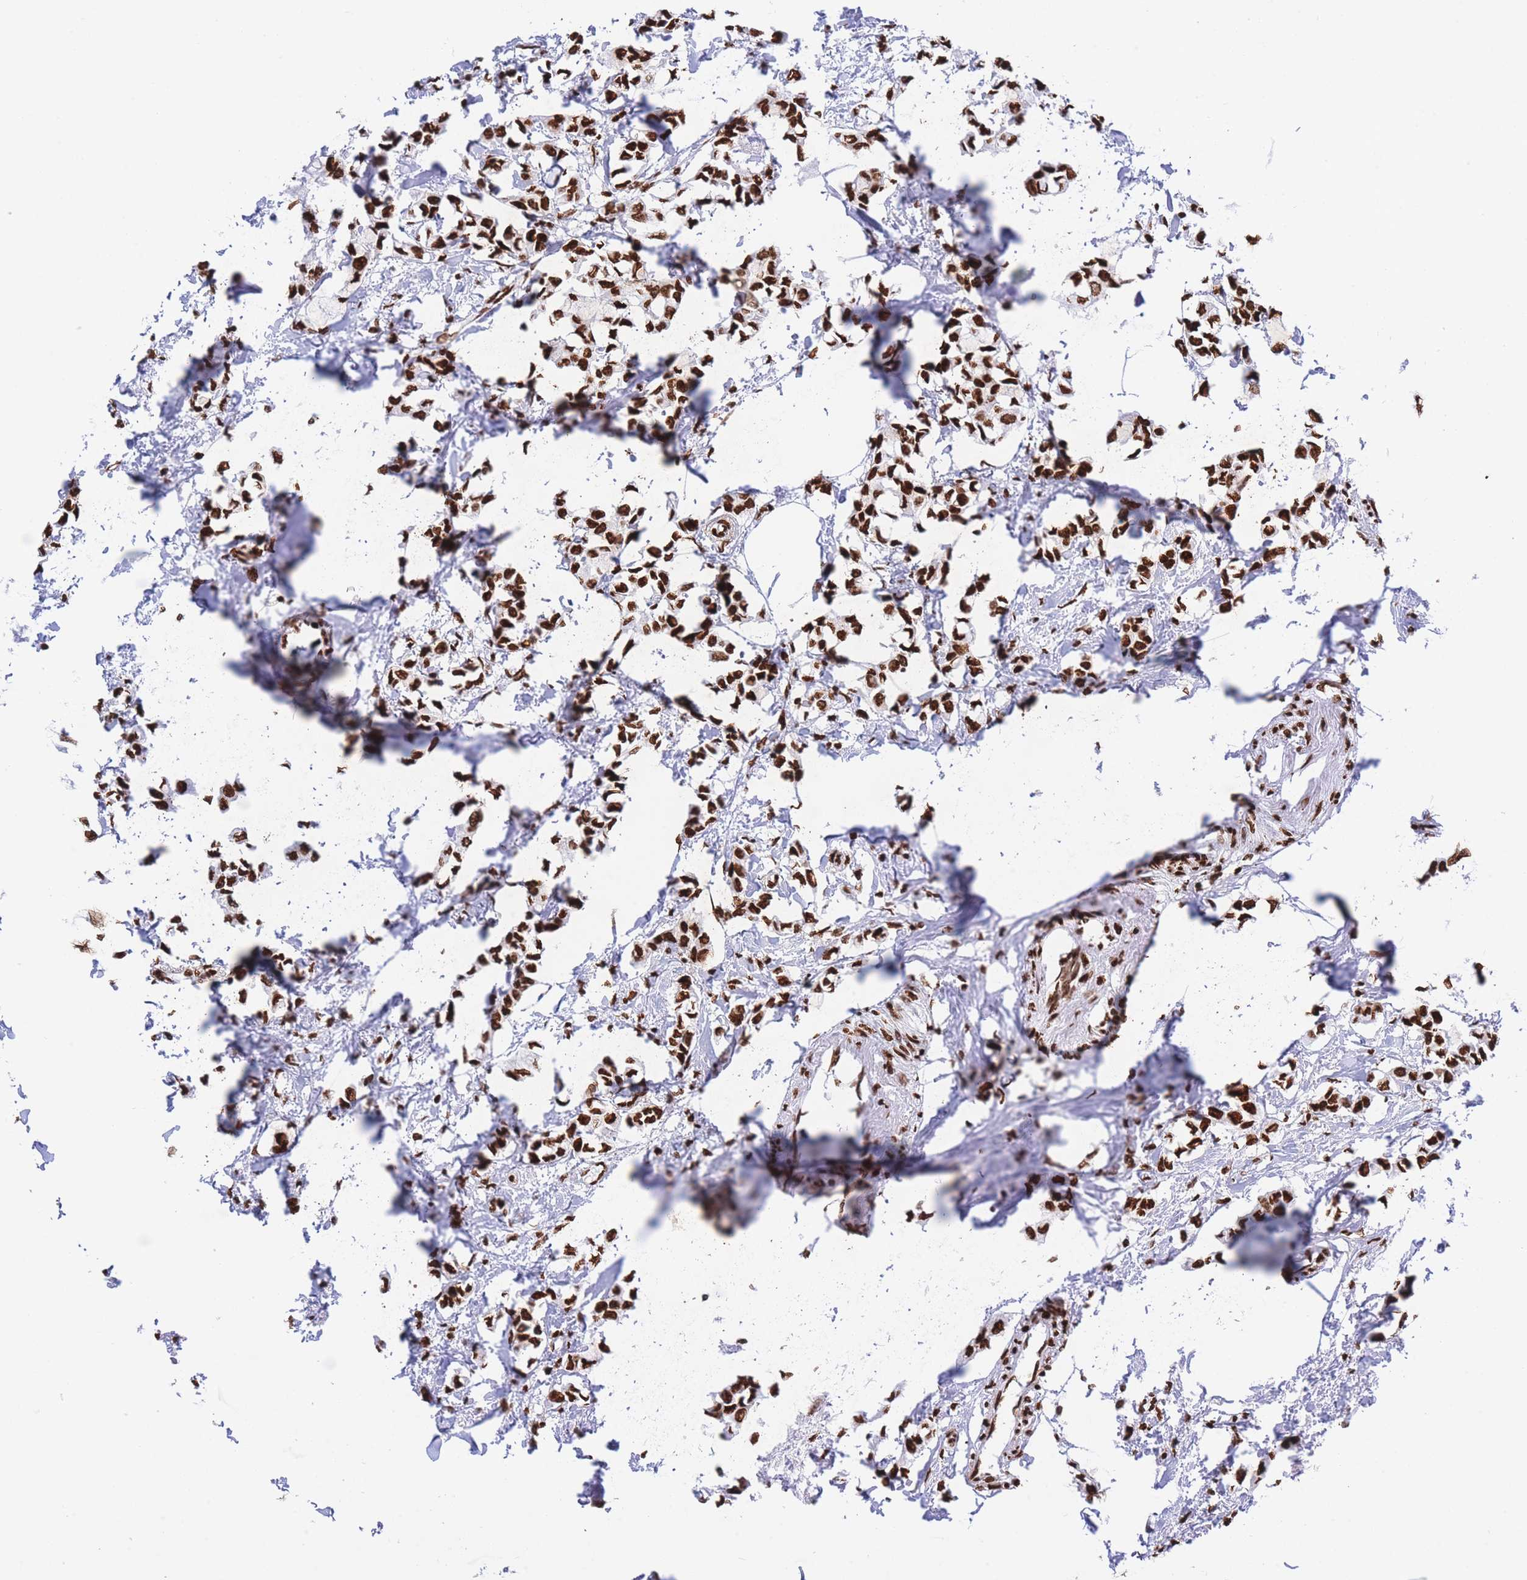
{"staining": {"intensity": "strong", "quantity": ">75%", "location": "nuclear"}, "tissue": "breast cancer", "cell_type": "Tumor cells", "image_type": "cancer", "snomed": [{"axis": "morphology", "description": "Duct carcinoma"}, {"axis": "topography", "description": "Breast"}], "caption": "Immunohistochemistry (IHC) (DAB) staining of human infiltrating ductal carcinoma (breast) displays strong nuclear protein staining in about >75% of tumor cells.", "gene": "H2BC11", "patient": {"sex": "female", "age": 73}}